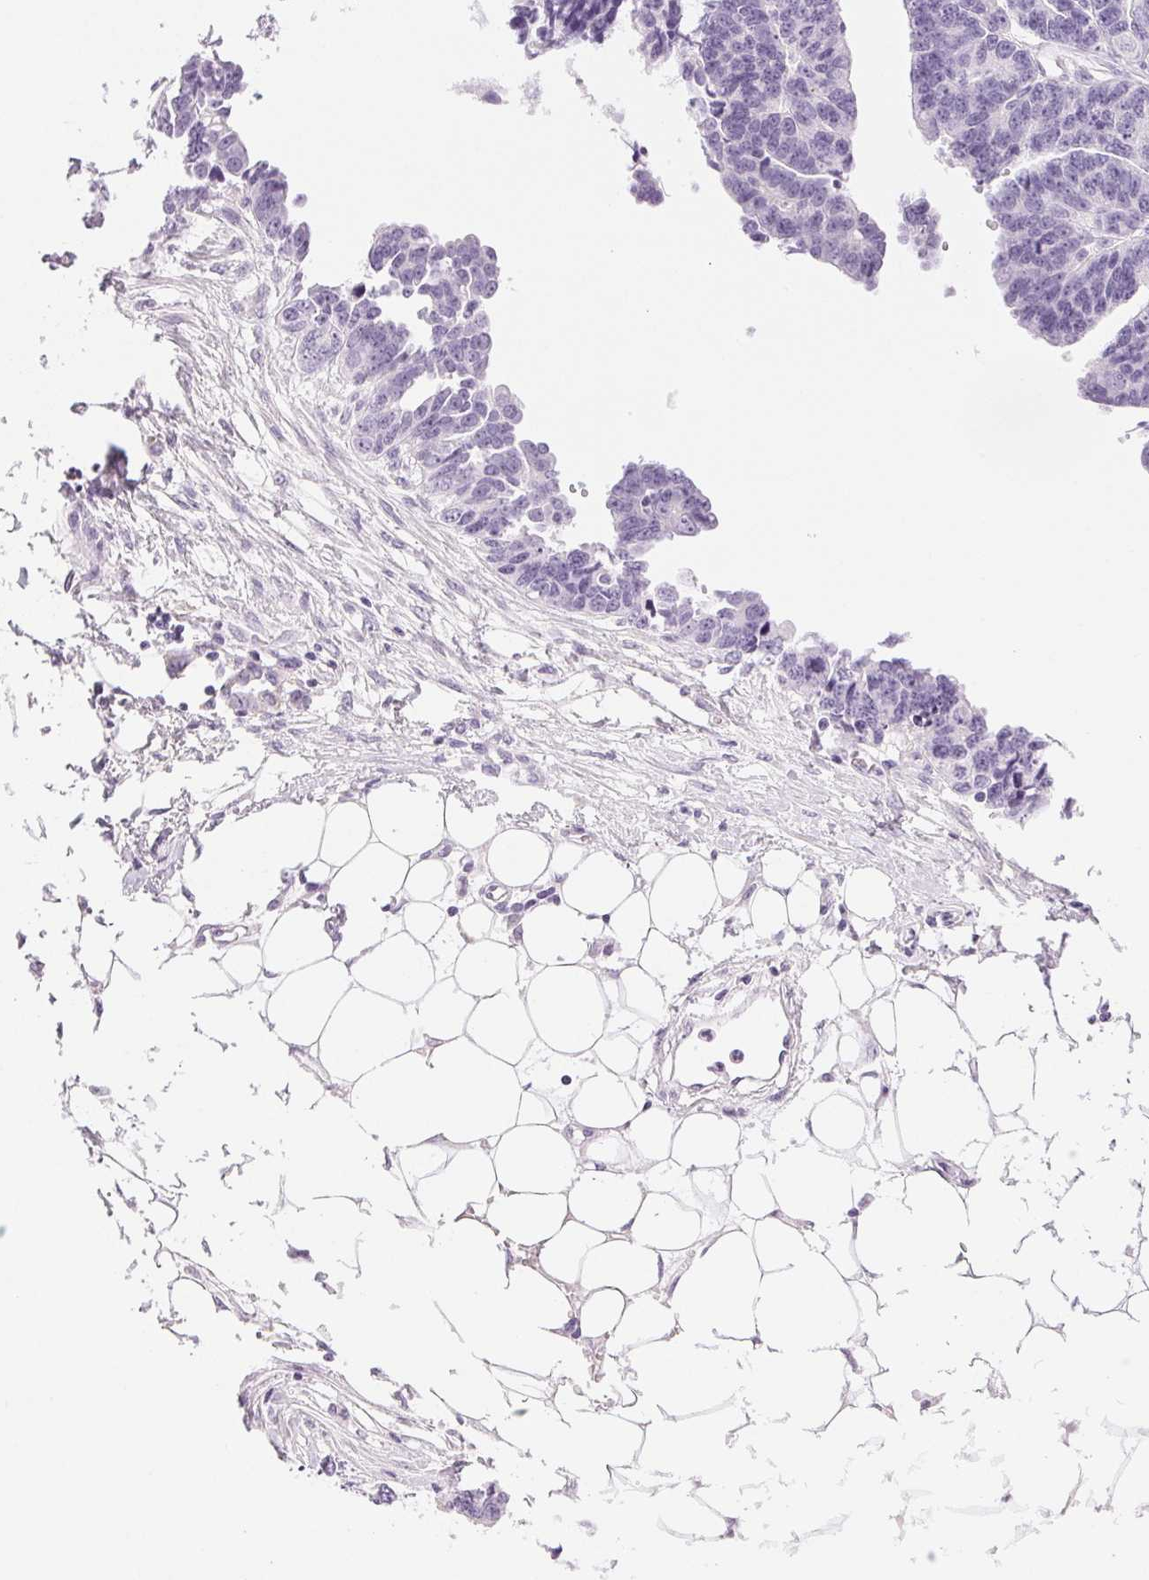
{"staining": {"intensity": "negative", "quantity": "none", "location": "none"}, "tissue": "ovarian cancer", "cell_type": "Tumor cells", "image_type": "cancer", "snomed": [{"axis": "morphology", "description": "Cystadenocarcinoma, serous, NOS"}, {"axis": "topography", "description": "Ovary"}], "caption": "Immunohistochemistry image of neoplastic tissue: human ovarian cancer stained with DAB (3,3'-diaminobenzidine) demonstrates no significant protein expression in tumor cells.", "gene": "SLC5A2", "patient": {"sex": "female", "age": 76}}